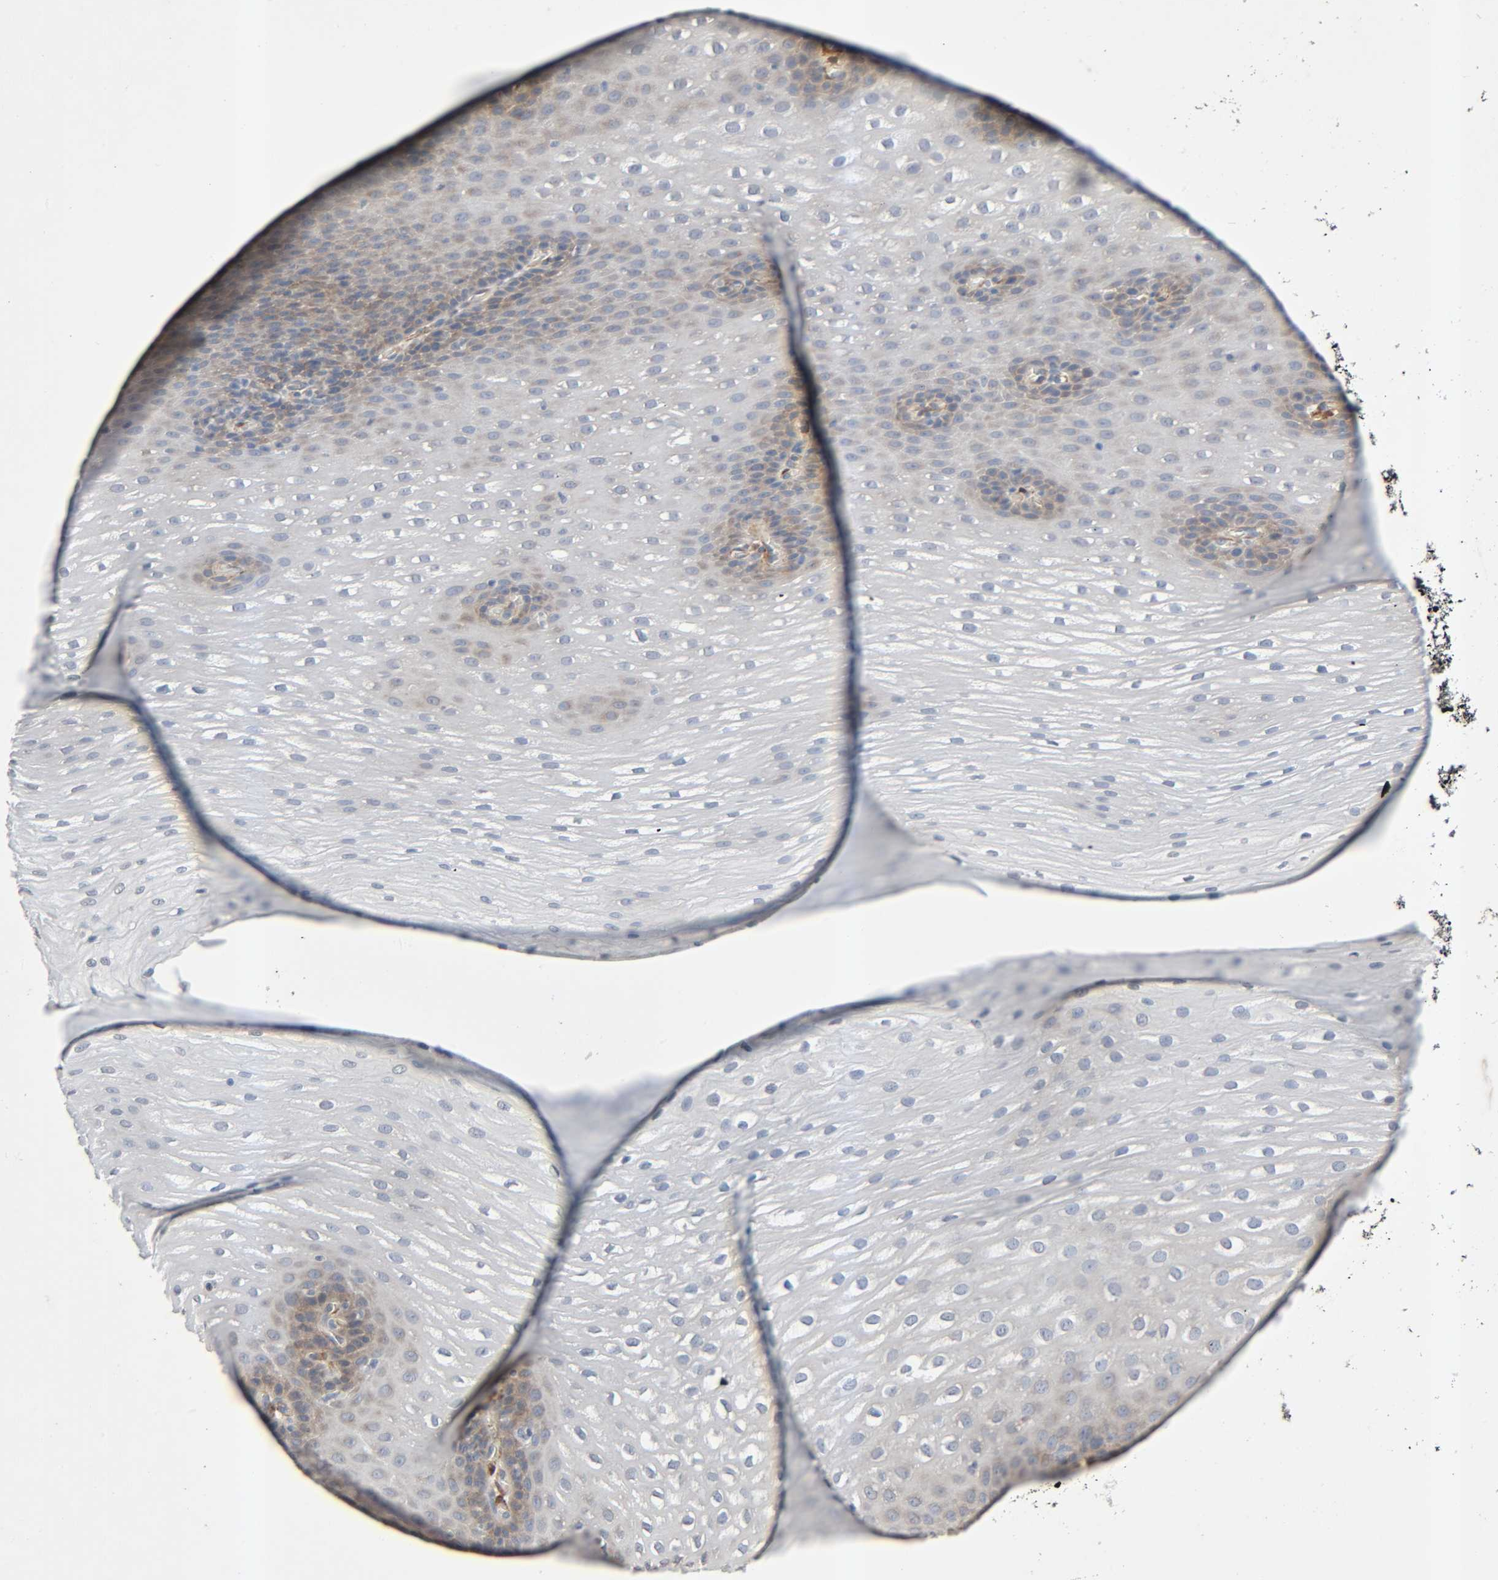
{"staining": {"intensity": "weak", "quantity": "25%-75%", "location": "cytoplasmic/membranous"}, "tissue": "esophagus", "cell_type": "Squamous epithelial cells", "image_type": "normal", "snomed": [{"axis": "morphology", "description": "Normal tissue, NOS"}, {"axis": "topography", "description": "Esophagus"}], "caption": "Esophagus stained with DAB IHC demonstrates low levels of weak cytoplasmic/membranous expression in approximately 25%-75% of squamous epithelial cells. Immunohistochemistry stains the protein in brown and the nuclei are stained blue.", "gene": "PTK2", "patient": {"sex": "male", "age": 48}}